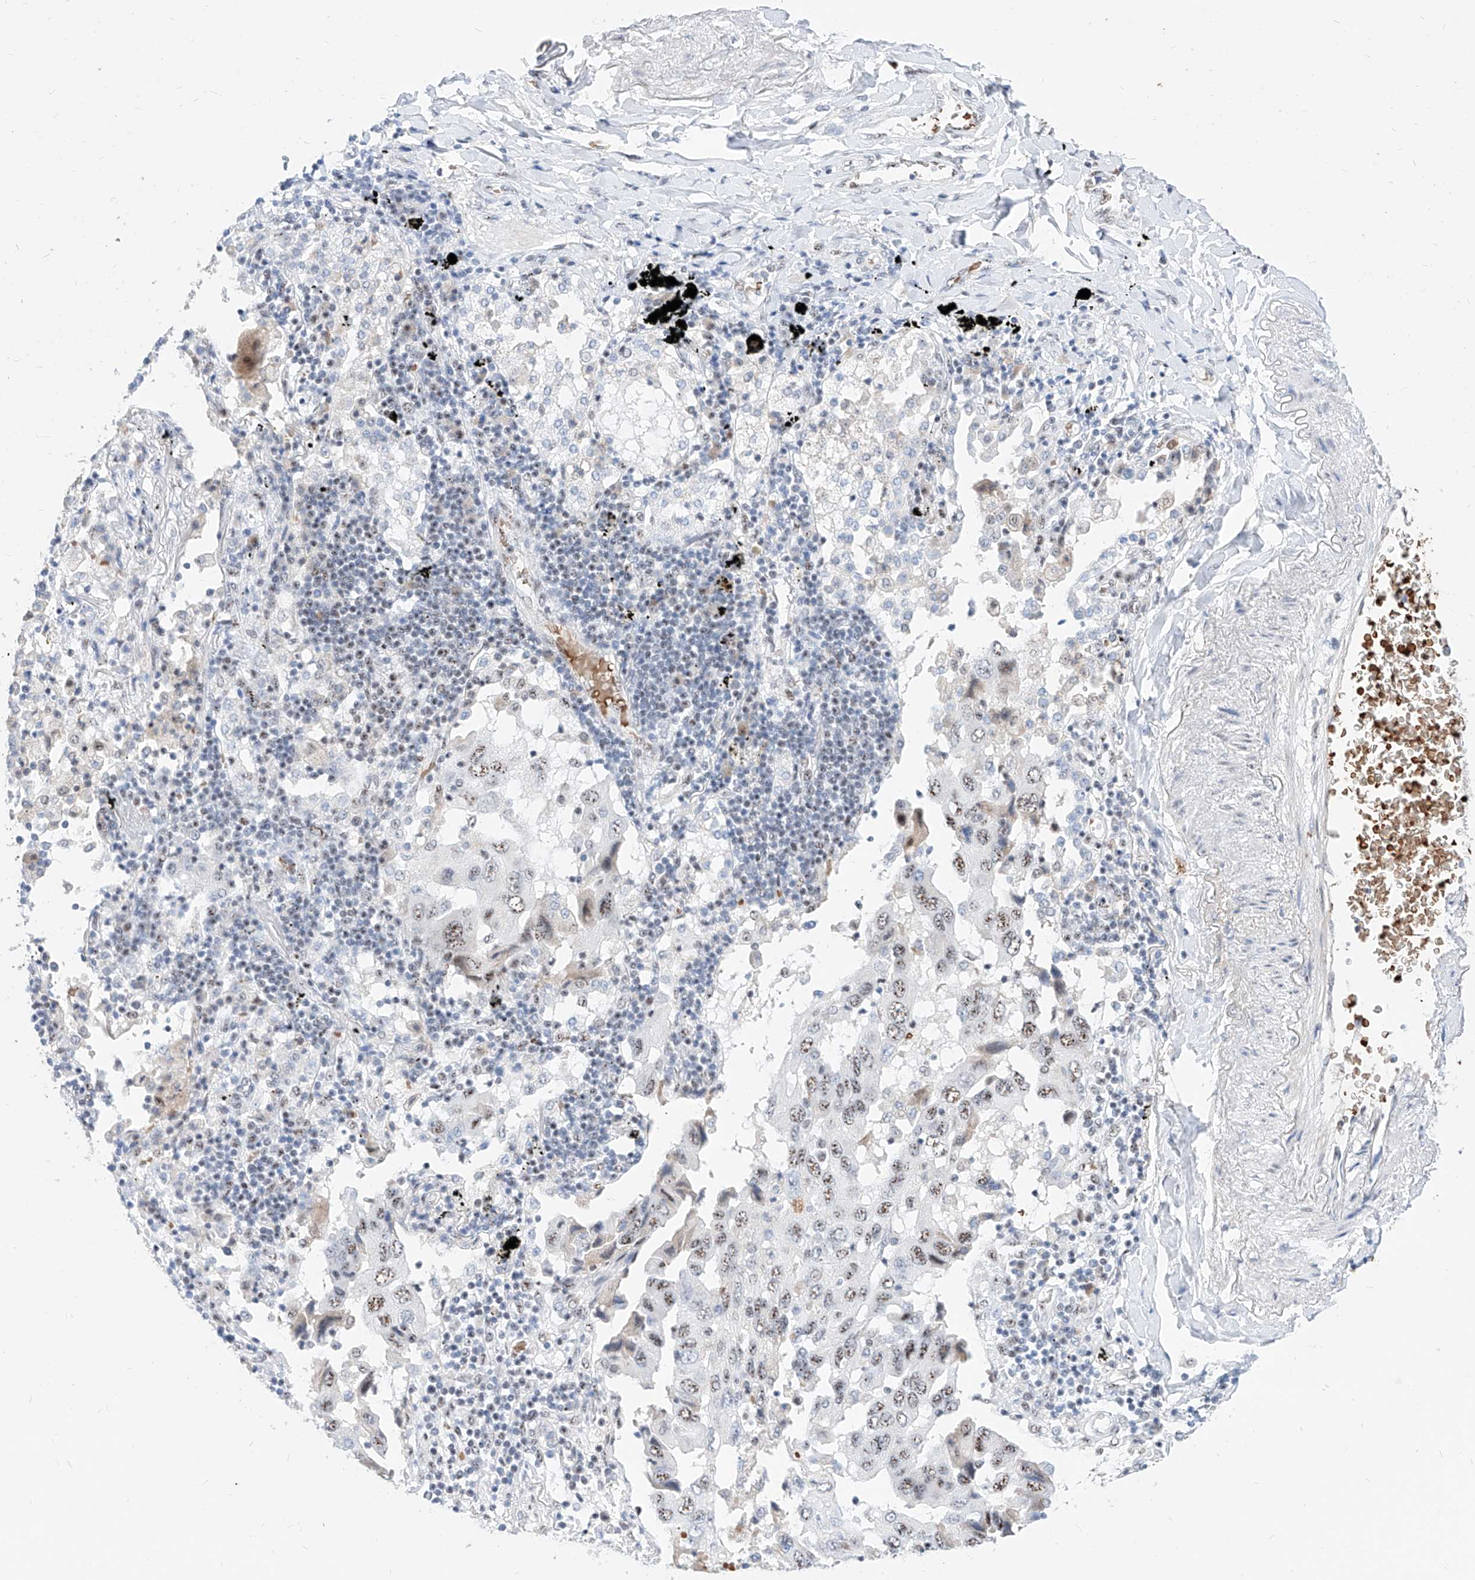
{"staining": {"intensity": "moderate", "quantity": ">75%", "location": "cytoplasmic/membranous"}, "tissue": "lung cancer", "cell_type": "Tumor cells", "image_type": "cancer", "snomed": [{"axis": "morphology", "description": "Adenocarcinoma, NOS"}, {"axis": "topography", "description": "Lung"}], "caption": "Protein expression analysis of adenocarcinoma (lung) exhibits moderate cytoplasmic/membranous staining in approximately >75% of tumor cells. (brown staining indicates protein expression, while blue staining denotes nuclei).", "gene": "ZFP42", "patient": {"sex": "female", "age": 65}}